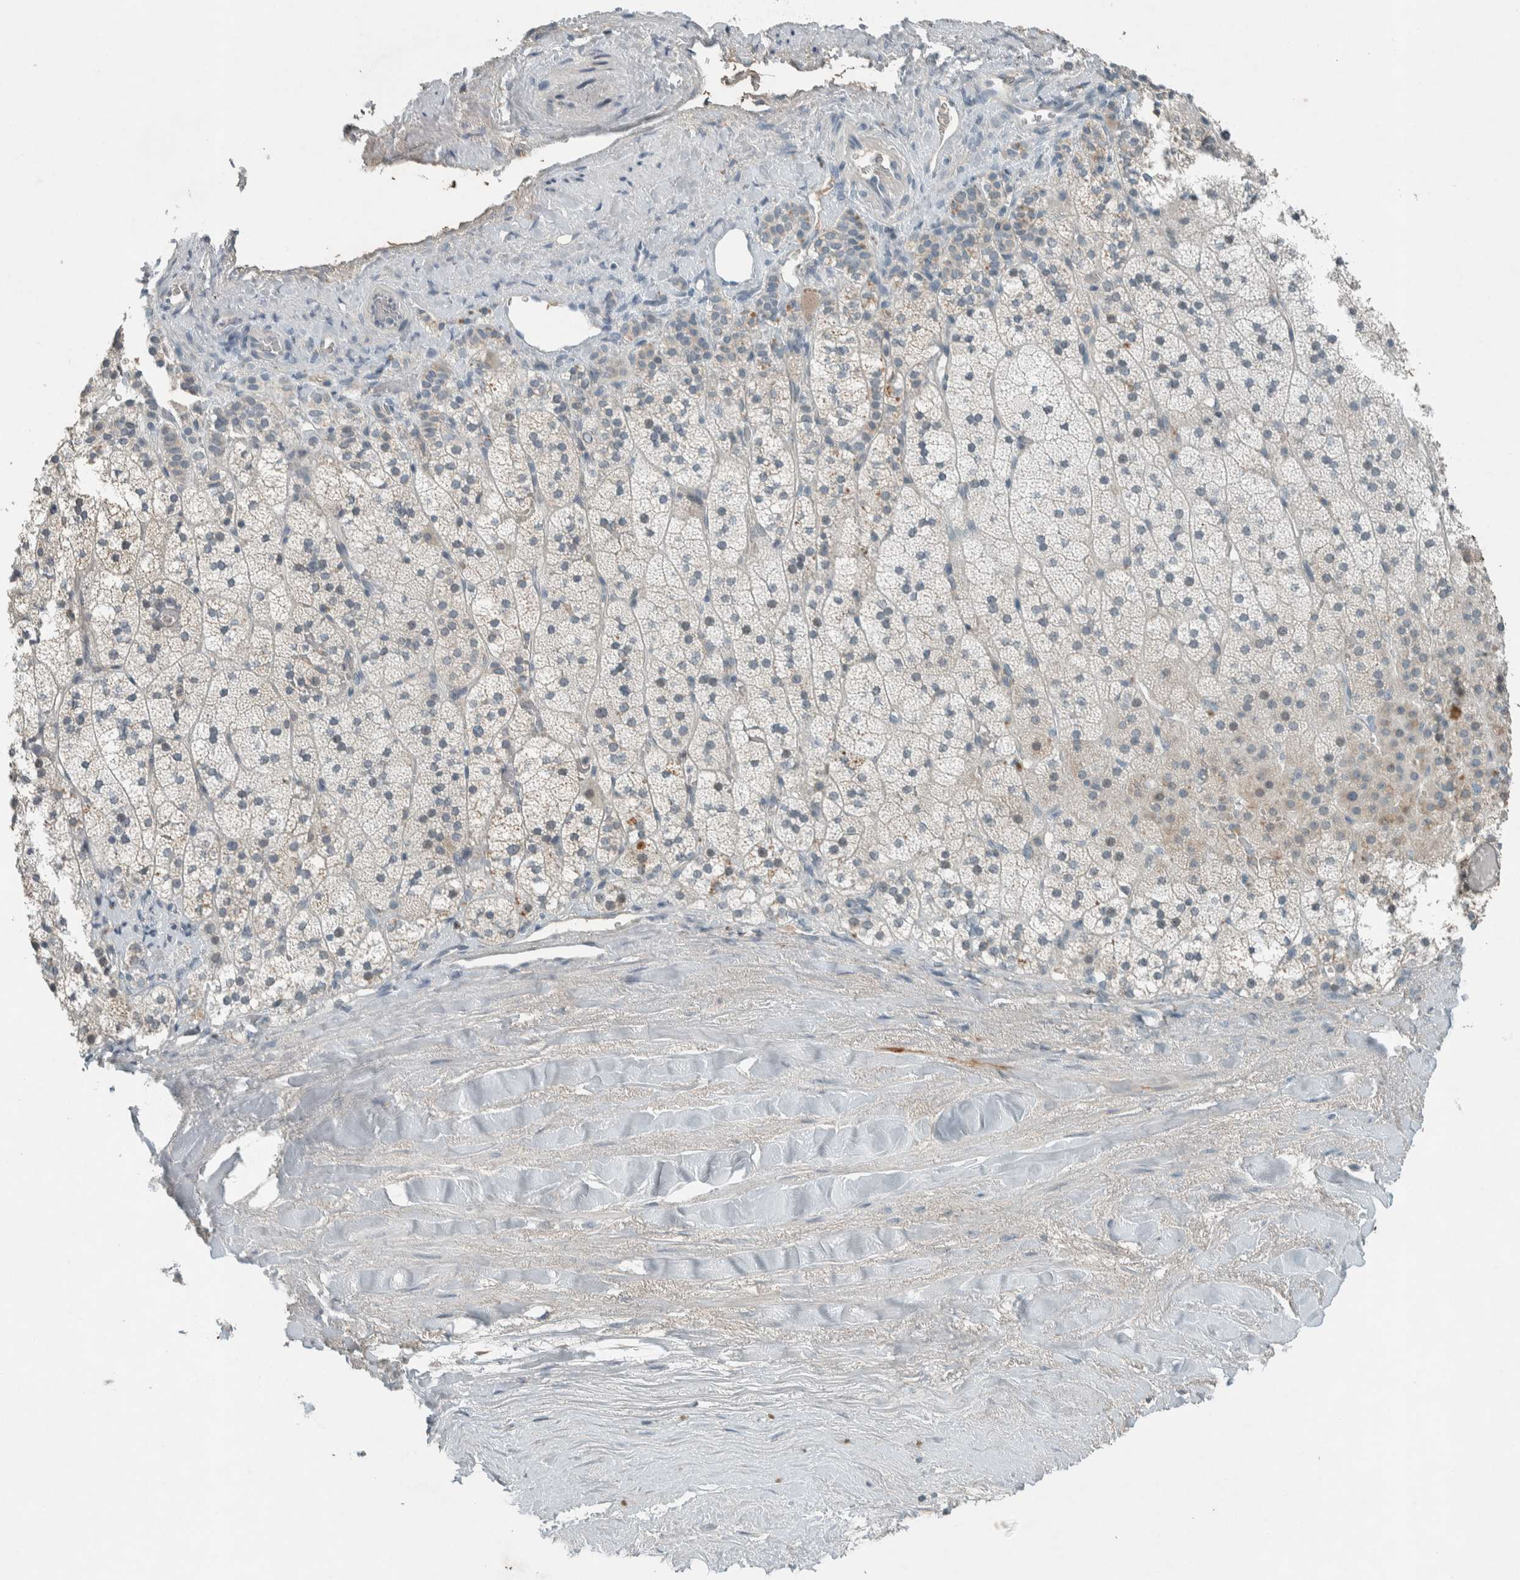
{"staining": {"intensity": "moderate", "quantity": "<25%", "location": "cytoplasmic/membranous"}, "tissue": "adrenal gland", "cell_type": "Glandular cells", "image_type": "normal", "snomed": [{"axis": "morphology", "description": "Normal tissue, NOS"}, {"axis": "topography", "description": "Adrenal gland"}], "caption": "Moderate cytoplasmic/membranous positivity for a protein is appreciated in approximately <25% of glandular cells of unremarkable adrenal gland using immunohistochemistry.", "gene": "CERCAM", "patient": {"sex": "male", "age": 35}}